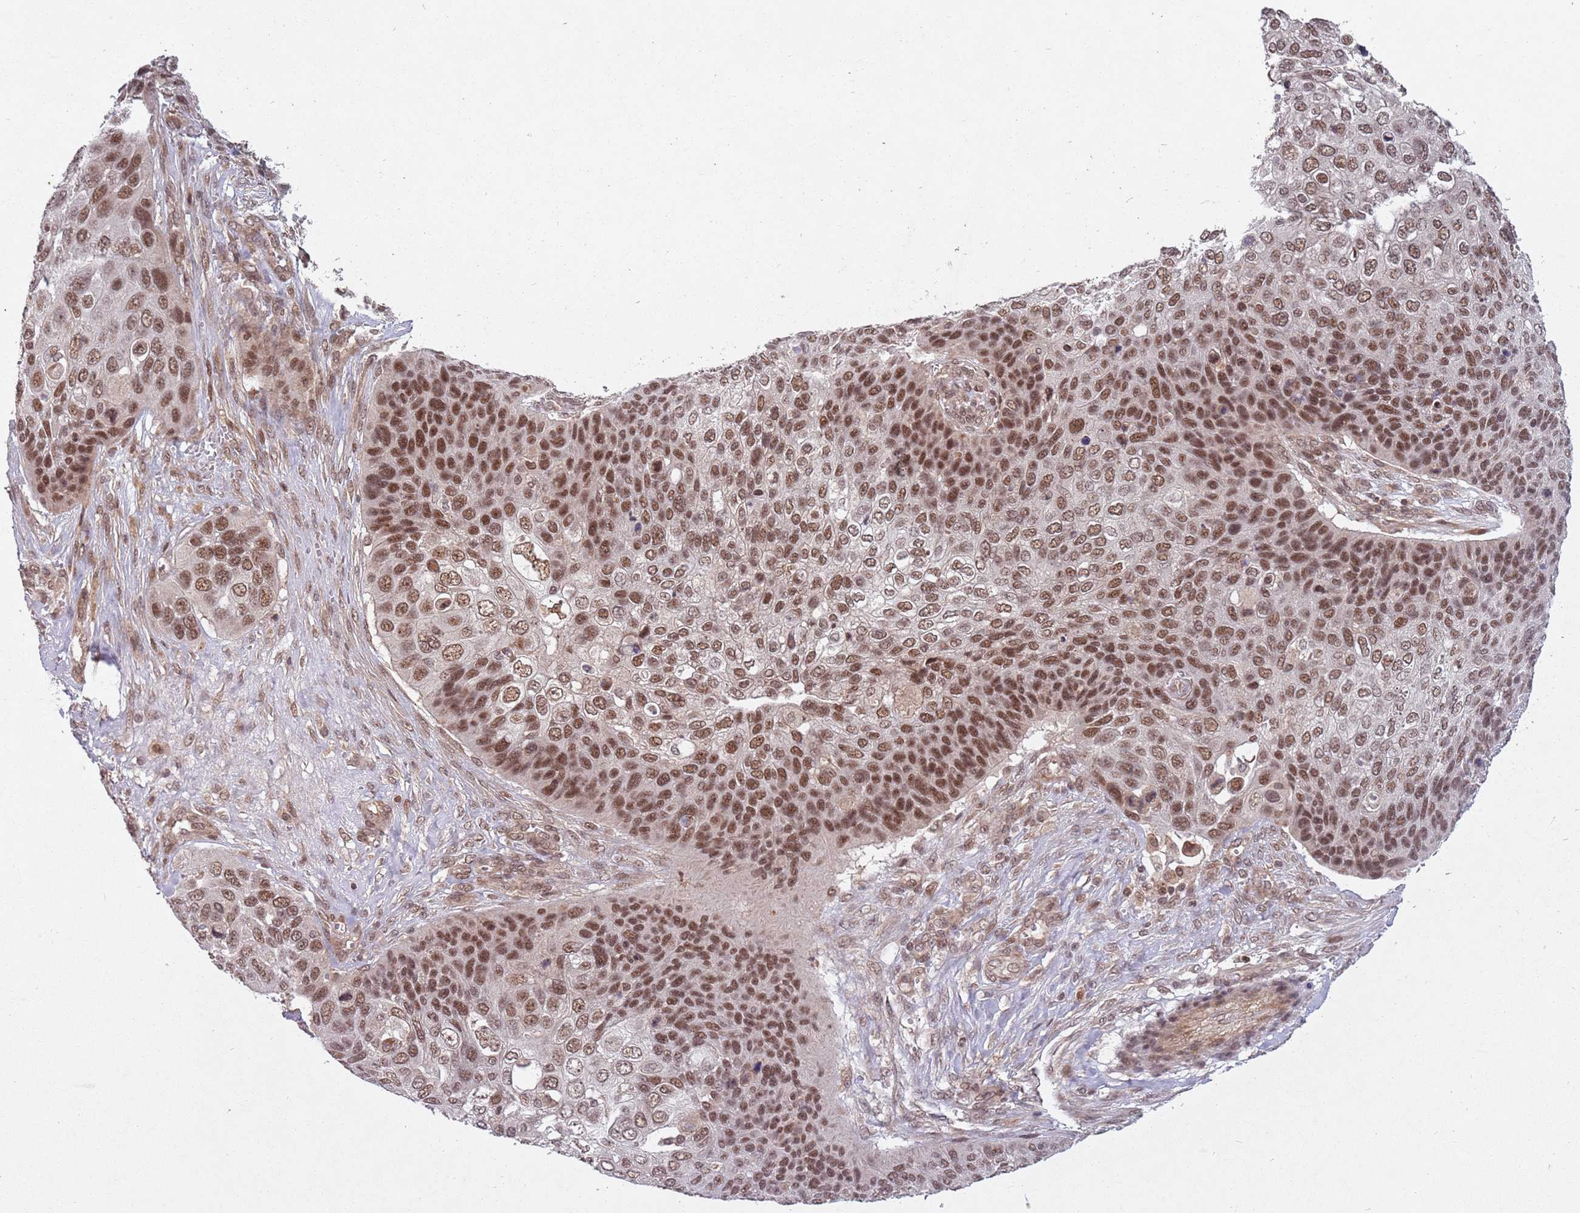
{"staining": {"intensity": "strong", "quantity": ">75%", "location": "nuclear"}, "tissue": "skin cancer", "cell_type": "Tumor cells", "image_type": "cancer", "snomed": [{"axis": "morphology", "description": "Basal cell carcinoma"}, {"axis": "topography", "description": "Skin"}], "caption": "The image displays a brown stain indicating the presence of a protein in the nuclear of tumor cells in skin basal cell carcinoma. The protein of interest is shown in brown color, while the nuclei are stained blue.", "gene": "SUDS3", "patient": {"sex": "female", "age": 74}}